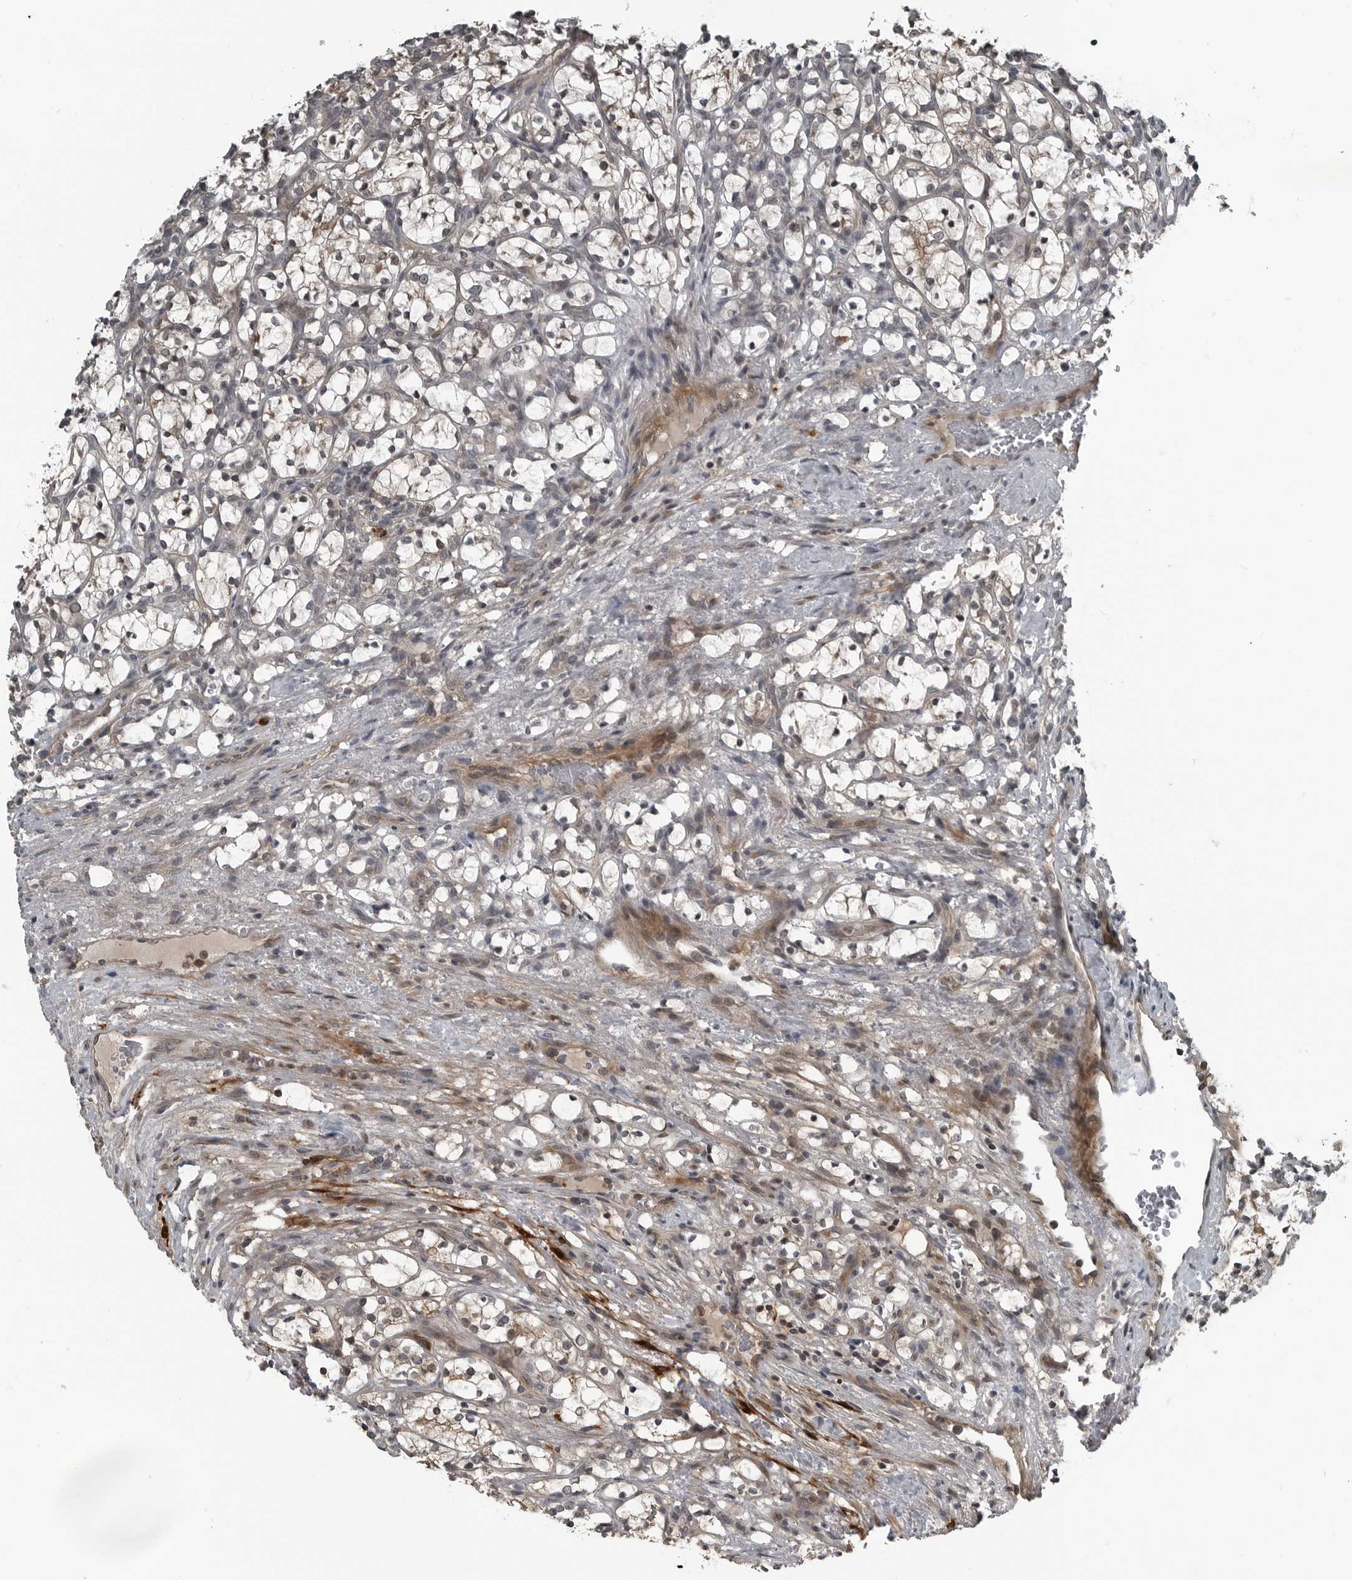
{"staining": {"intensity": "negative", "quantity": "none", "location": "none"}, "tissue": "renal cancer", "cell_type": "Tumor cells", "image_type": "cancer", "snomed": [{"axis": "morphology", "description": "Adenocarcinoma, NOS"}, {"axis": "topography", "description": "Kidney"}], "caption": "Tumor cells show no significant protein positivity in renal adenocarcinoma.", "gene": "GAK", "patient": {"sex": "female", "age": 69}}